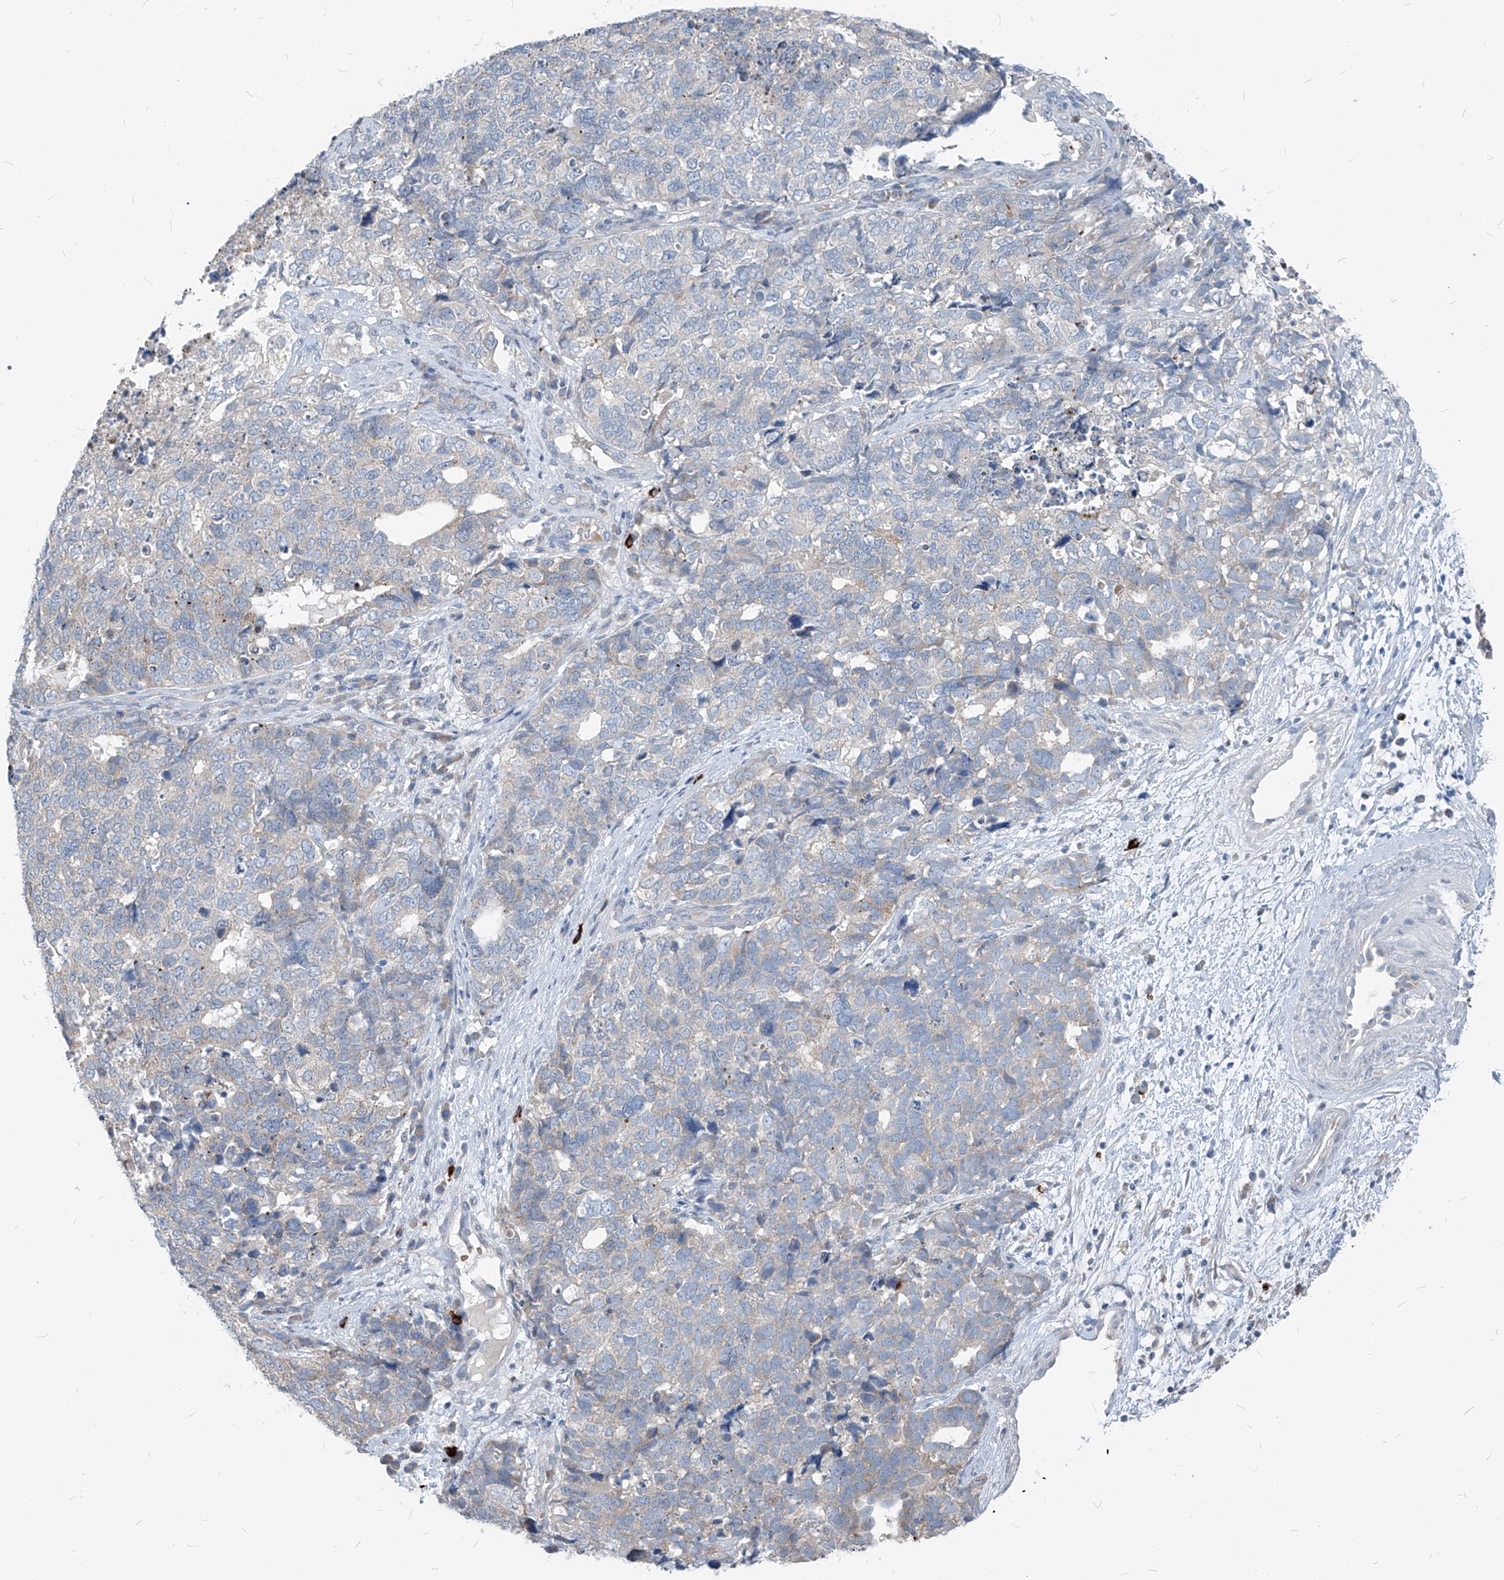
{"staining": {"intensity": "weak", "quantity": "<25%", "location": "cytoplasmic/membranous"}, "tissue": "cervical cancer", "cell_type": "Tumor cells", "image_type": "cancer", "snomed": [{"axis": "morphology", "description": "Squamous cell carcinoma, NOS"}, {"axis": "topography", "description": "Cervix"}], "caption": "A high-resolution micrograph shows IHC staining of cervical cancer, which displays no significant expression in tumor cells. Brightfield microscopy of immunohistochemistry stained with DAB (brown) and hematoxylin (blue), captured at high magnification.", "gene": "CHMP2B", "patient": {"sex": "female", "age": 63}}